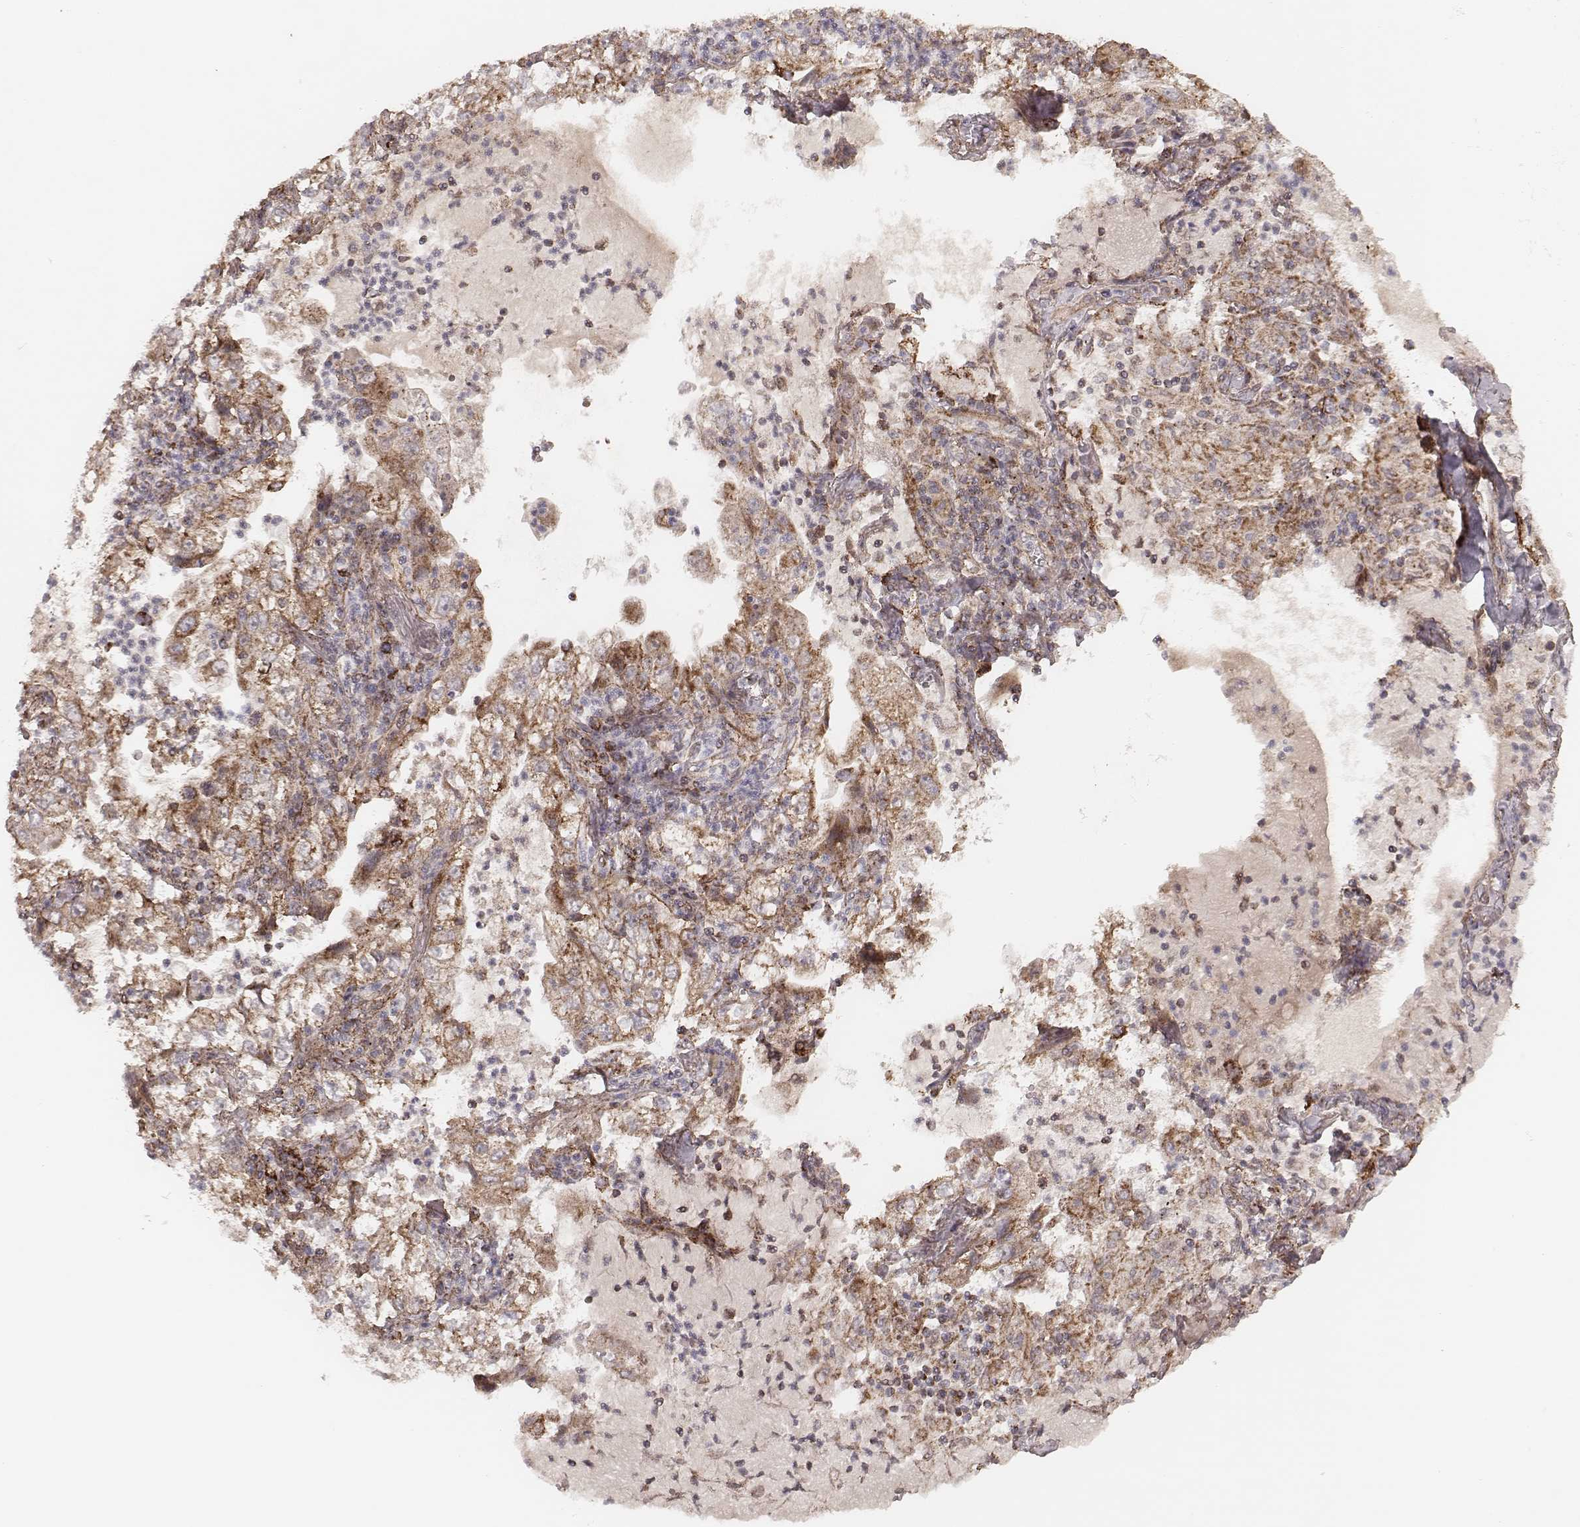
{"staining": {"intensity": "moderate", "quantity": "25%-75%", "location": "cytoplasmic/membranous"}, "tissue": "lung cancer", "cell_type": "Tumor cells", "image_type": "cancer", "snomed": [{"axis": "morphology", "description": "Adenocarcinoma, NOS"}, {"axis": "topography", "description": "Lung"}], "caption": "High-power microscopy captured an immunohistochemistry photomicrograph of lung cancer (adenocarcinoma), revealing moderate cytoplasmic/membranous expression in about 25%-75% of tumor cells.", "gene": "NDUFA7", "patient": {"sex": "female", "age": 73}}